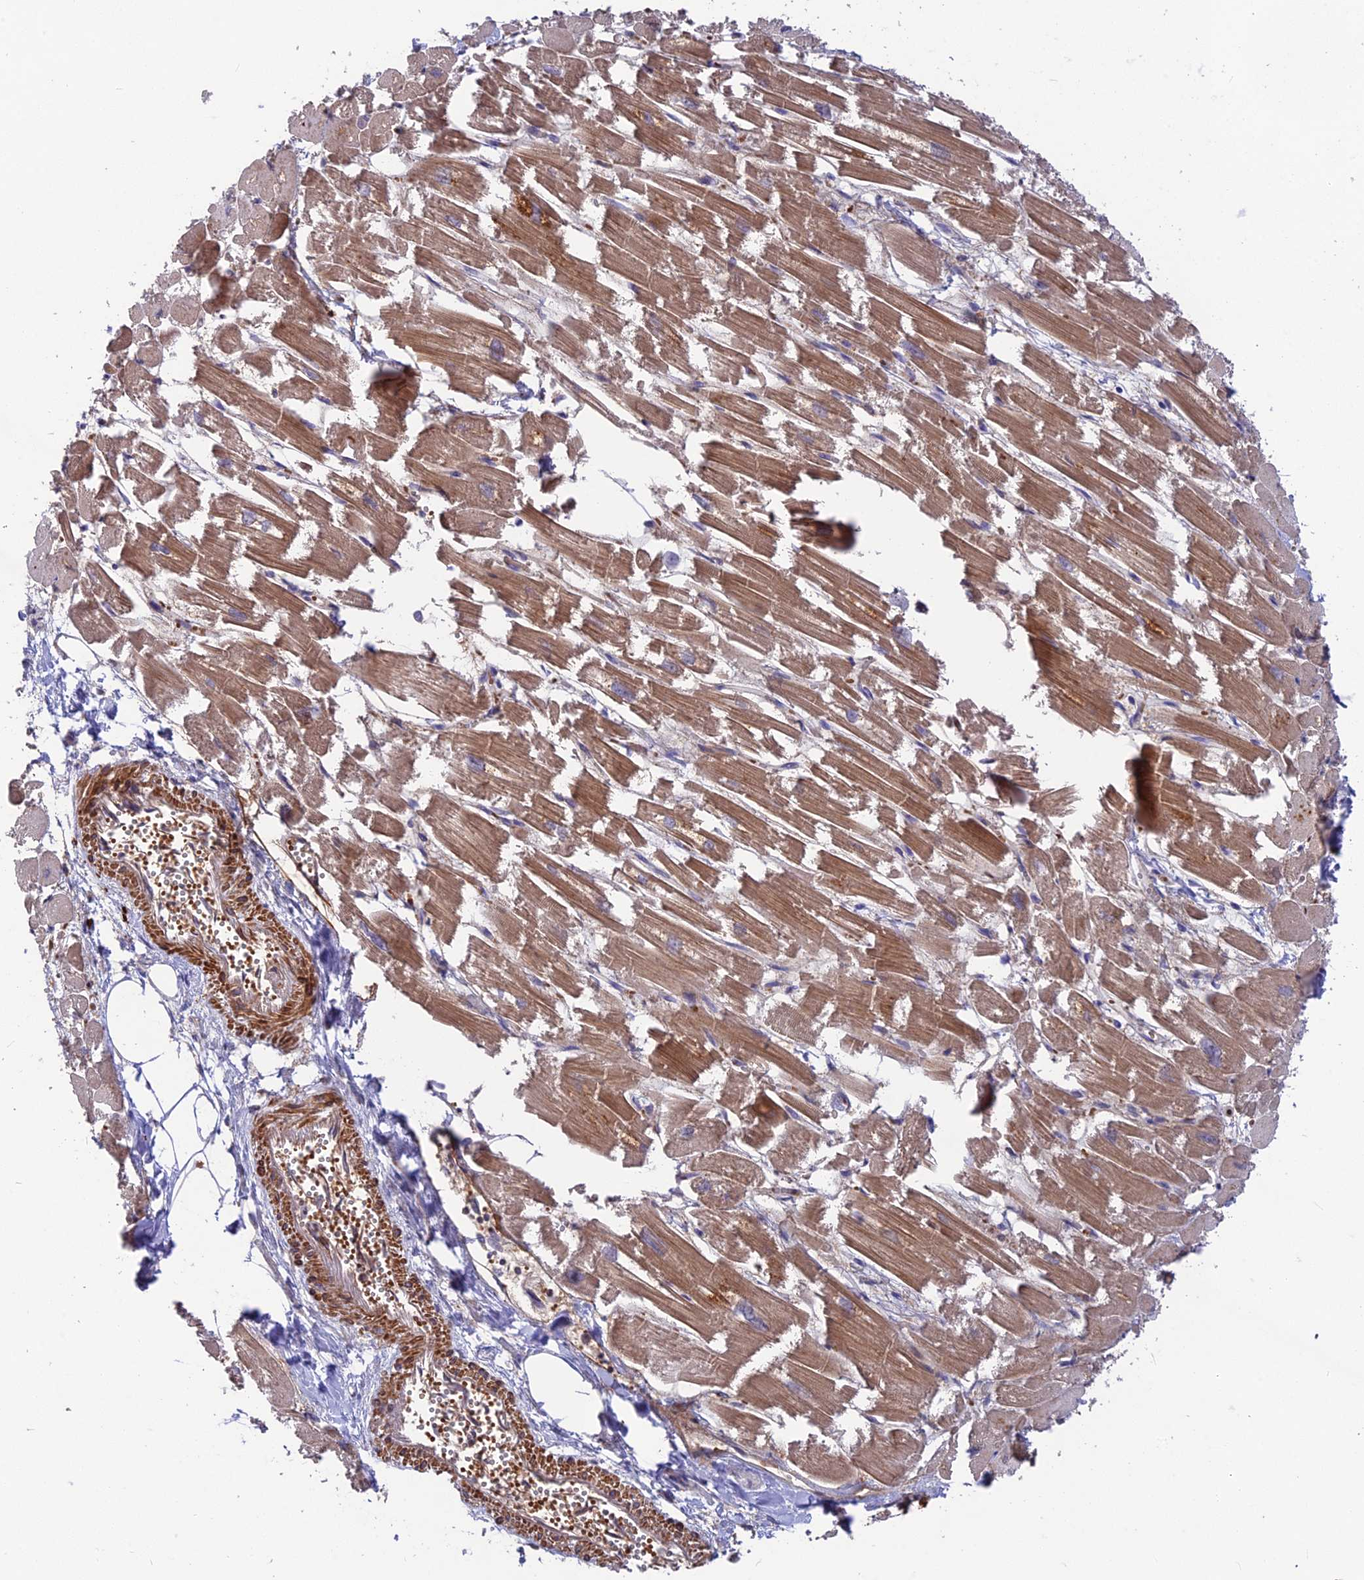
{"staining": {"intensity": "moderate", "quantity": ">75%", "location": "cytoplasmic/membranous"}, "tissue": "heart muscle", "cell_type": "Cardiomyocytes", "image_type": "normal", "snomed": [{"axis": "morphology", "description": "Normal tissue, NOS"}, {"axis": "topography", "description": "Heart"}], "caption": "Brown immunohistochemical staining in unremarkable human heart muscle demonstrates moderate cytoplasmic/membranous positivity in approximately >75% of cardiomyocytes.", "gene": "CPNE7", "patient": {"sex": "male", "age": 54}}